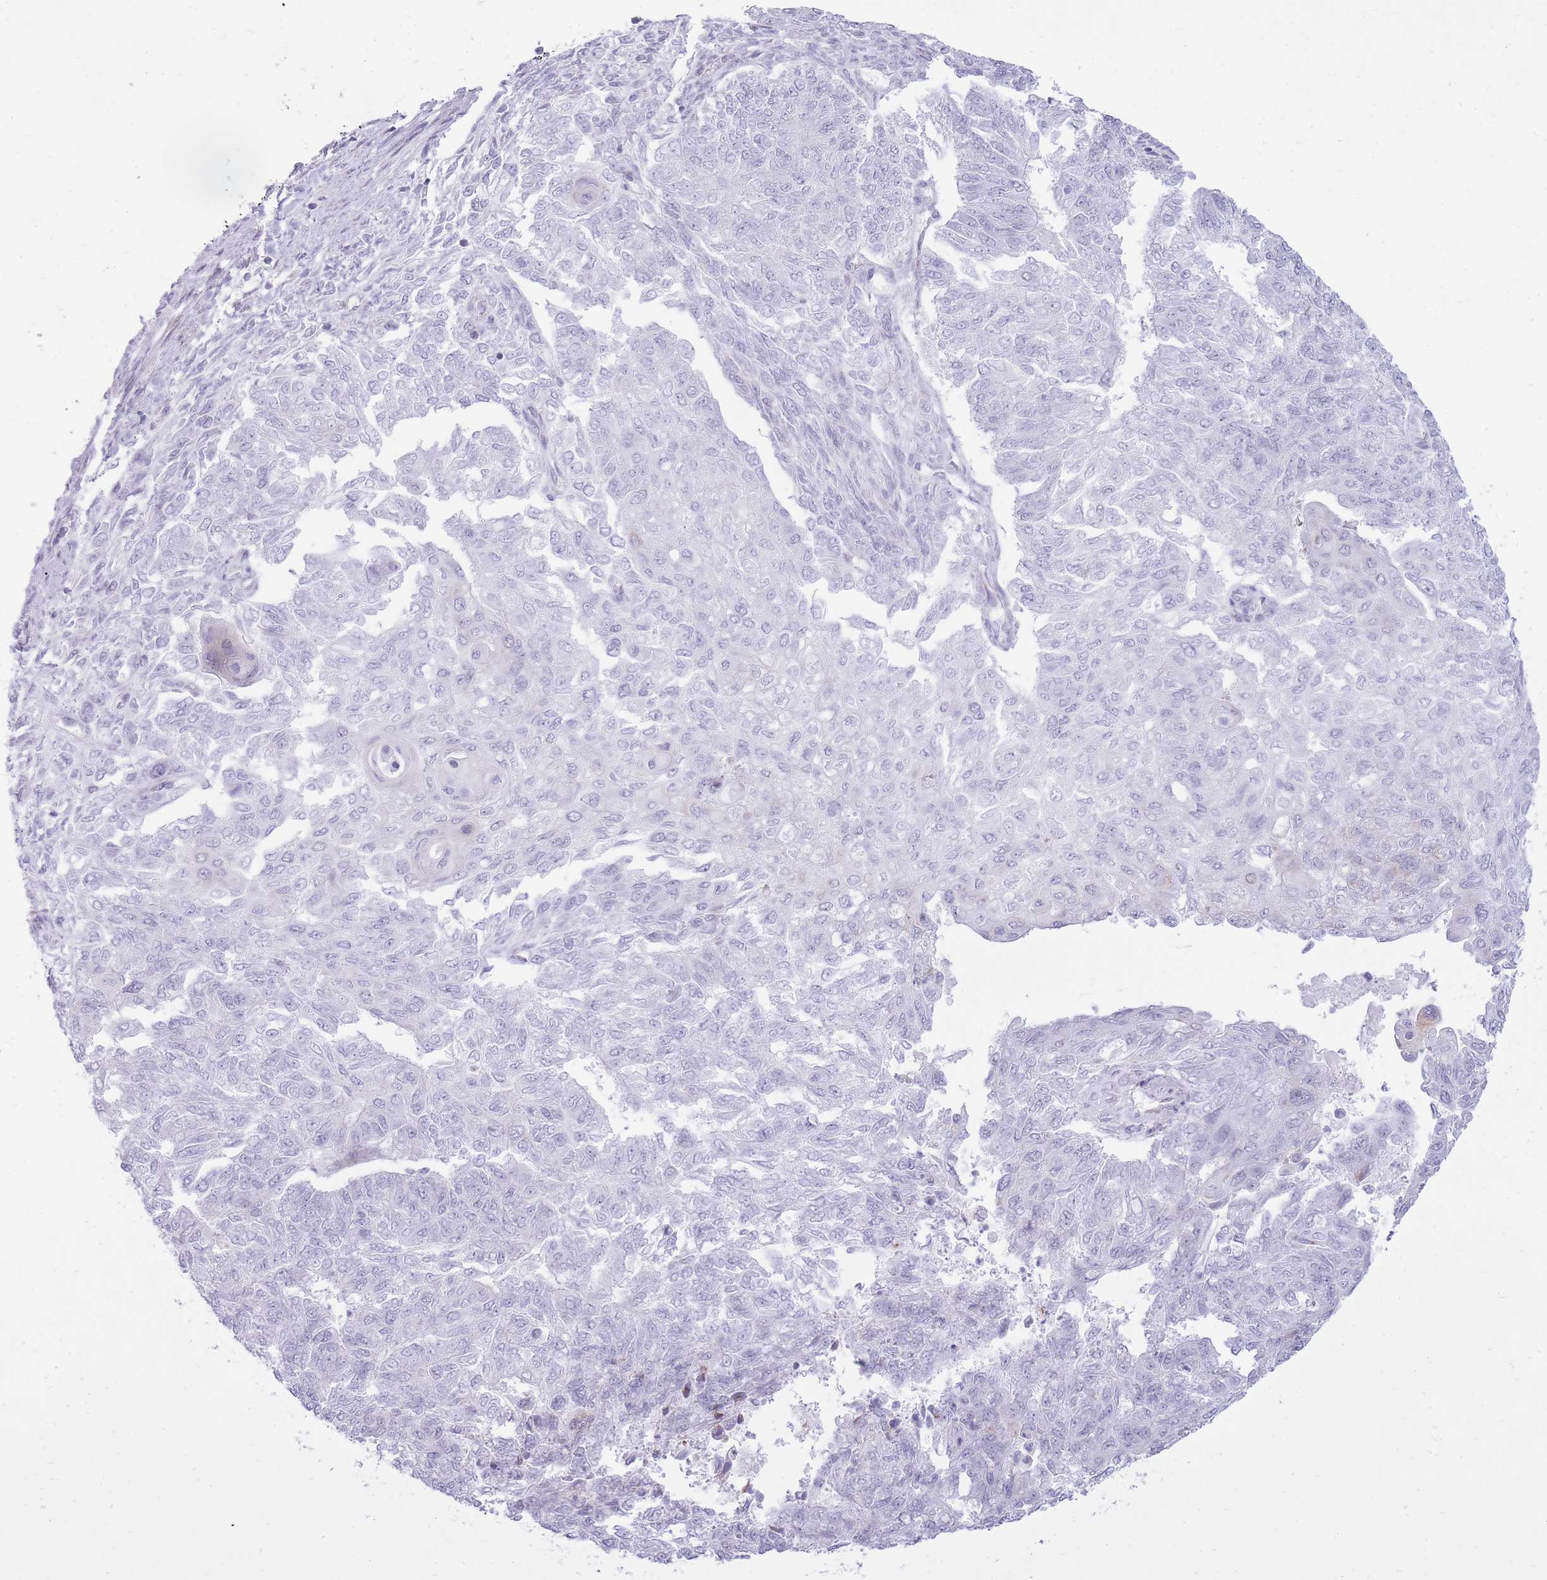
{"staining": {"intensity": "negative", "quantity": "none", "location": "none"}, "tissue": "endometrial cancer", "cell_type": "Tumor cells", "image_type": "cancer", "snomed": [{"axis": "morphology", "description": "Adenocarcinoma, NOS"}, {"axis": "topography", "description": "Endometrium"}], "caption": "Histopathology image shows no significant protein staining in tumor cells of adenocarcinoma (endometrial).", "gene": "DENND2D", "patient": {"sex": "female", "age": 32}}